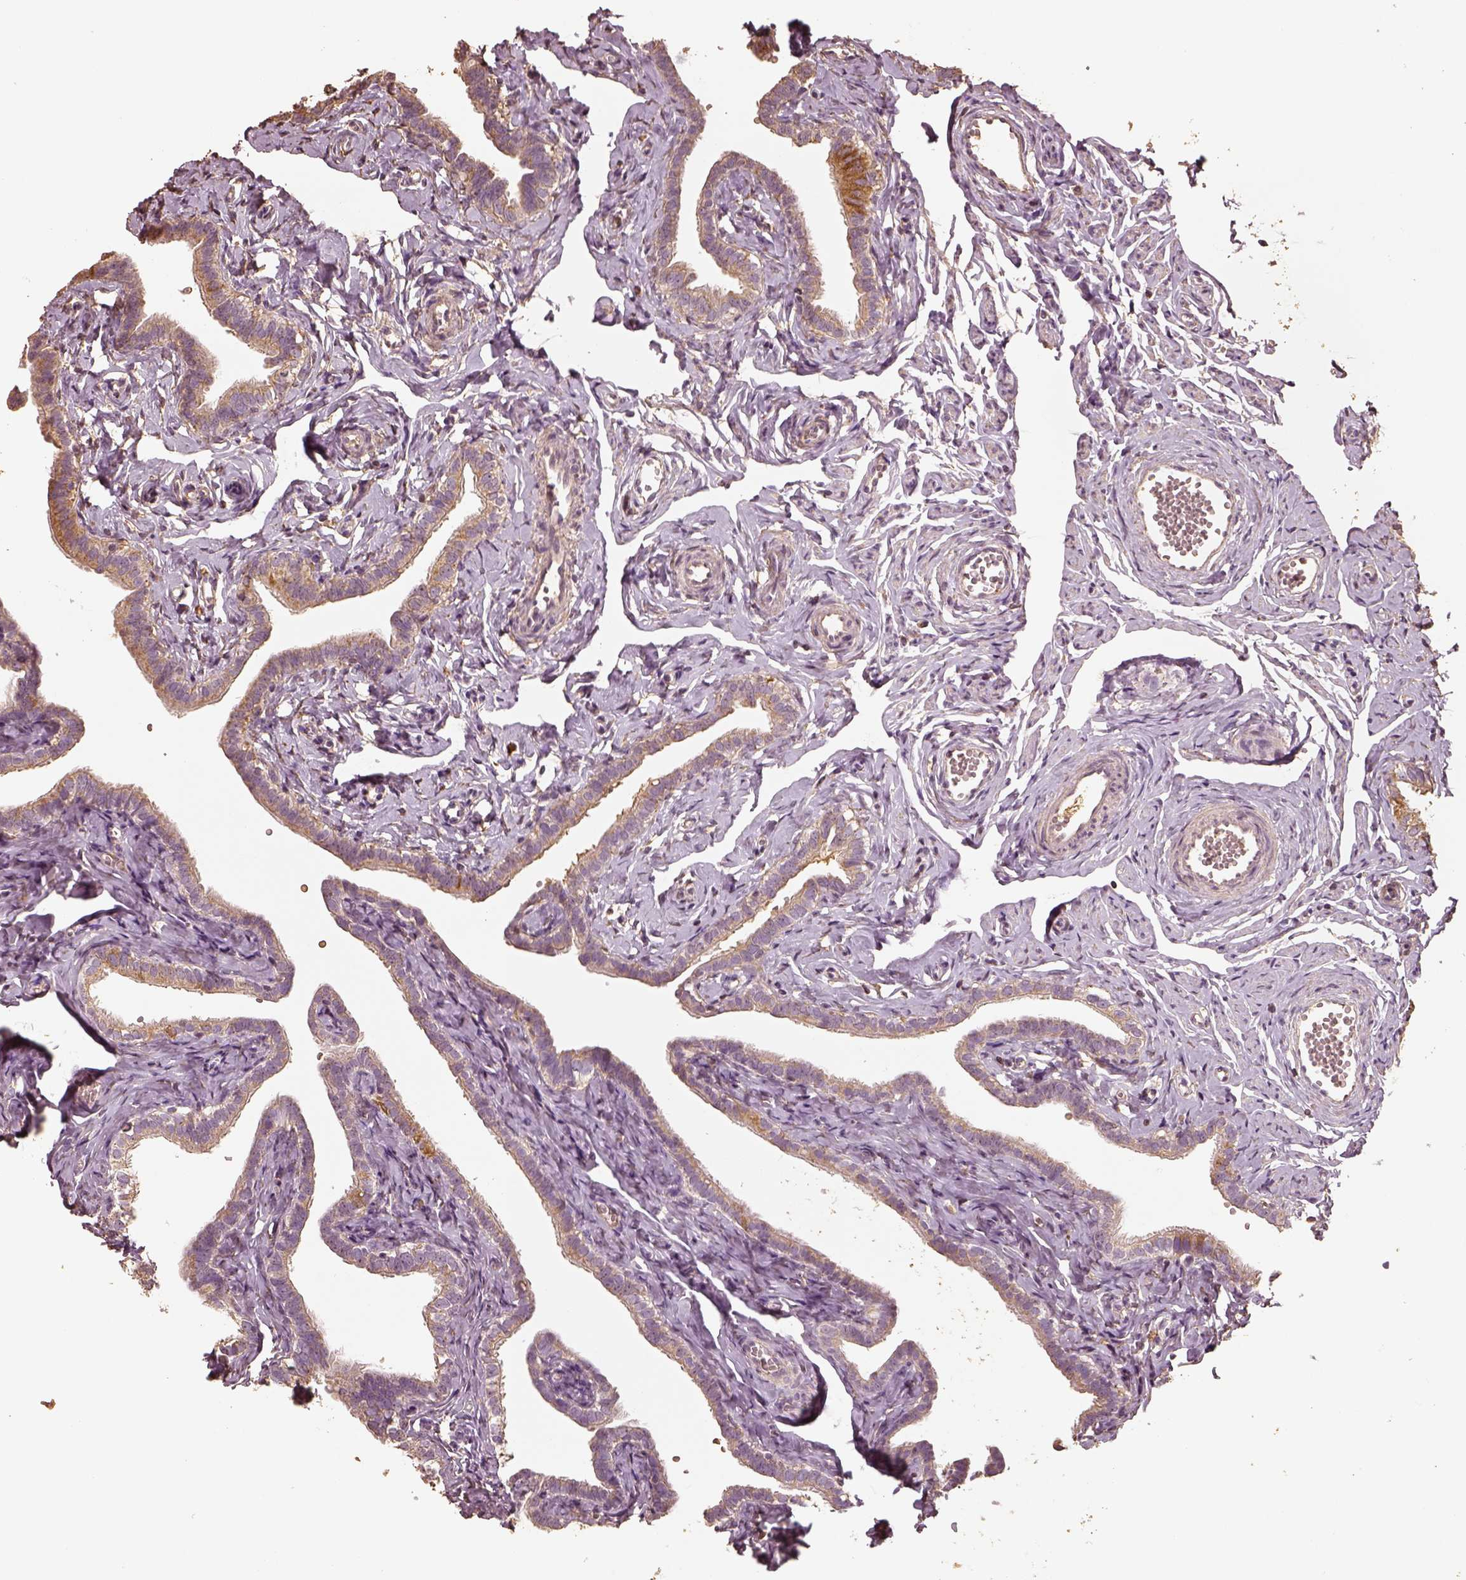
{"staining": {"intensity": "moderate", "quantity": ">75%", "location": "cytoplasmic/membranous"}, "tissue": "fallopian tube", "cell_type": "Glandular cells", "image_type": "normal", "snomed": [{"axis": "morphology", "description": "Normal tissue, NOS"}, {"axis": "topography", "description": "Fallopian tube"}], "caption": "Immunohistochemistry image of unremarkable fallopian tube: fallopian tube stained using immunohistochemistry displays medium levels of moderate protein expression localized specifically in the cytoplasmic/membranous of glandular cells, appearing as a cytoplasmic/membranous brown color.", "gene": "PTGES2", "patient": {"sex": "female", "age": 41}}